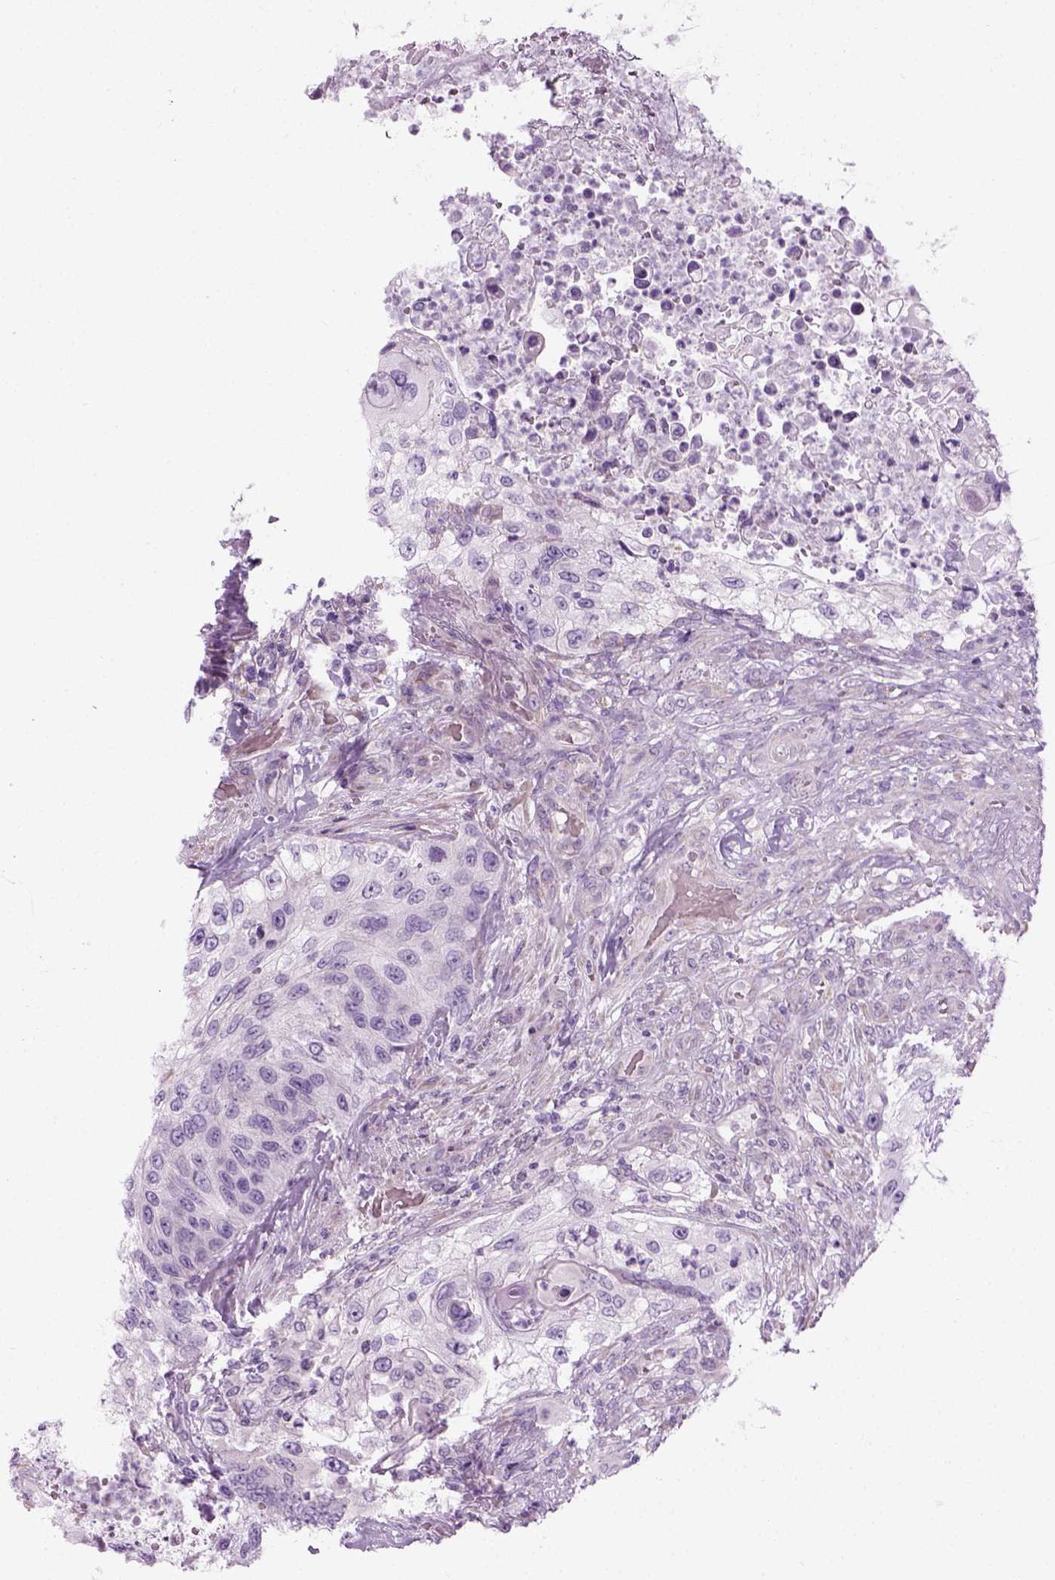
{"staining": {"intensity": "negative", "quantity": "none", "location": "none"}, "tissue": "urothelial cancer", "cell_type": "Tumor cells", "image_type": "cancer", "snomed": [{"axis": "morphology", "description": "Urothelial carcinoma, High grade"}, {"axis": "topography", "description": "Urinary bladder"}], "caption": "Protein analysis of urothelial cancer shows no significant expression in tumor cells.", "gene": "CIBAR2", "patient": {"sex": "female", "age": 60}}